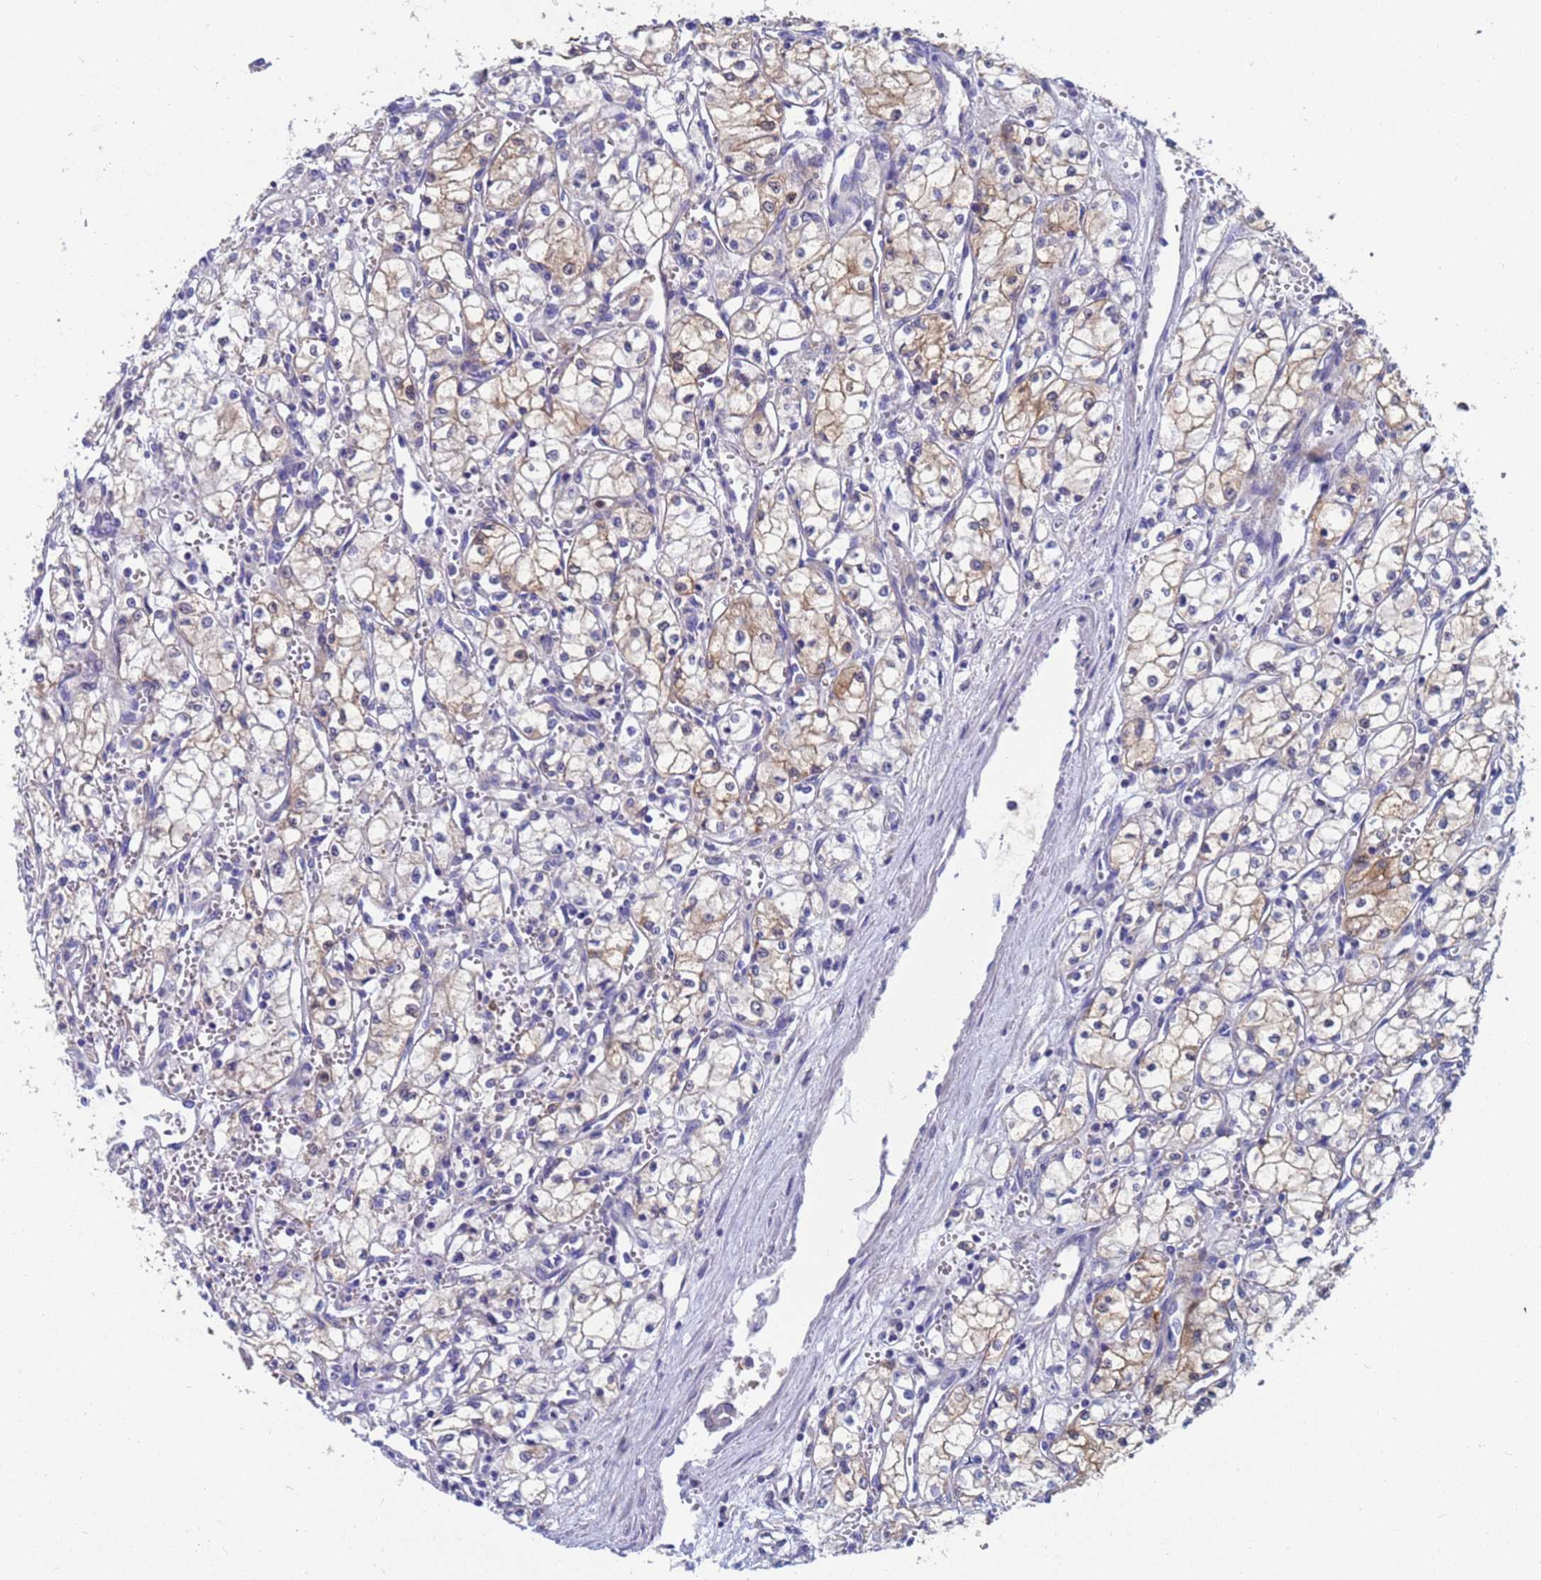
{"staining": {"intensity": "moderate", "quantity": "<25%", "location": "cytoplasmic/membranous"}, "tissue": "renal cancer", "cell_type": "Tumor cells", "image_type": "cancer", "snomed": [{"axis": "morphology", "description": "Adenocarcinoma, NOS"}, {"axis": "topography", "description": "Kidney"}], "caption": "A micrograph showing moderate cytoplasmic/membranous staining in approximately <25% of tumor cells in renal adenocarcinoma, as visualized by brown immunohistochemical staining.", "gene": "TTLL11", "patient": {"sex": "male", "age": 59}}